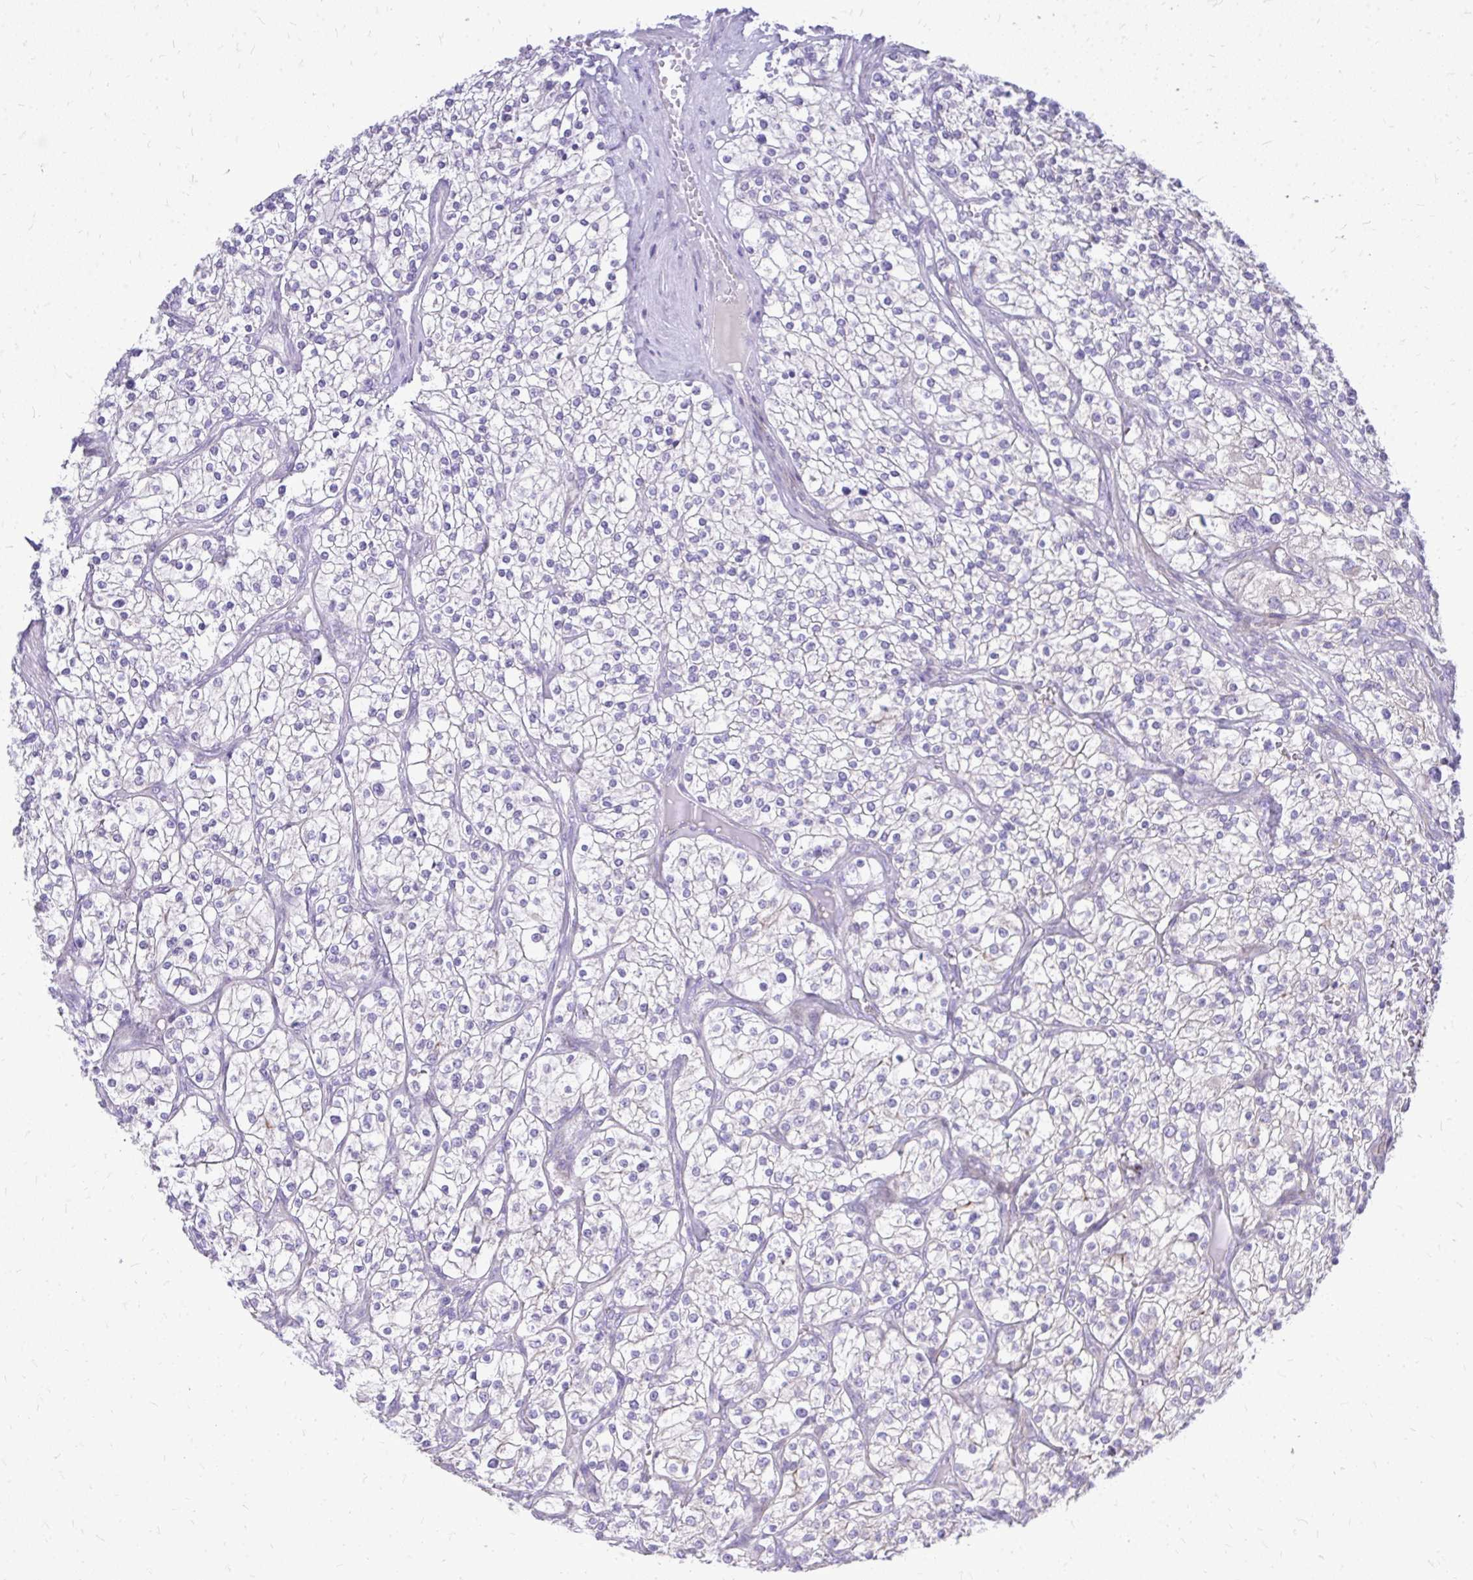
{"staining": {"intensity": "negative", "quantity": "none", "location": "none"}, "tissue": "renal cancer", "cell_type": "Tumor cells", "image_type": "cancer", "snomed": [{"axis": "morphology", "description": "Adenocarcinoma, NOS"}, {"axis": "topography", "description": "Kidney"}], "caption": "Human renal cancer stained for a protein using immunohistochemistry displays no expression in tumor cells.", "gene": "OR8D1", "patient": {"sex": "male", "age": 80}}